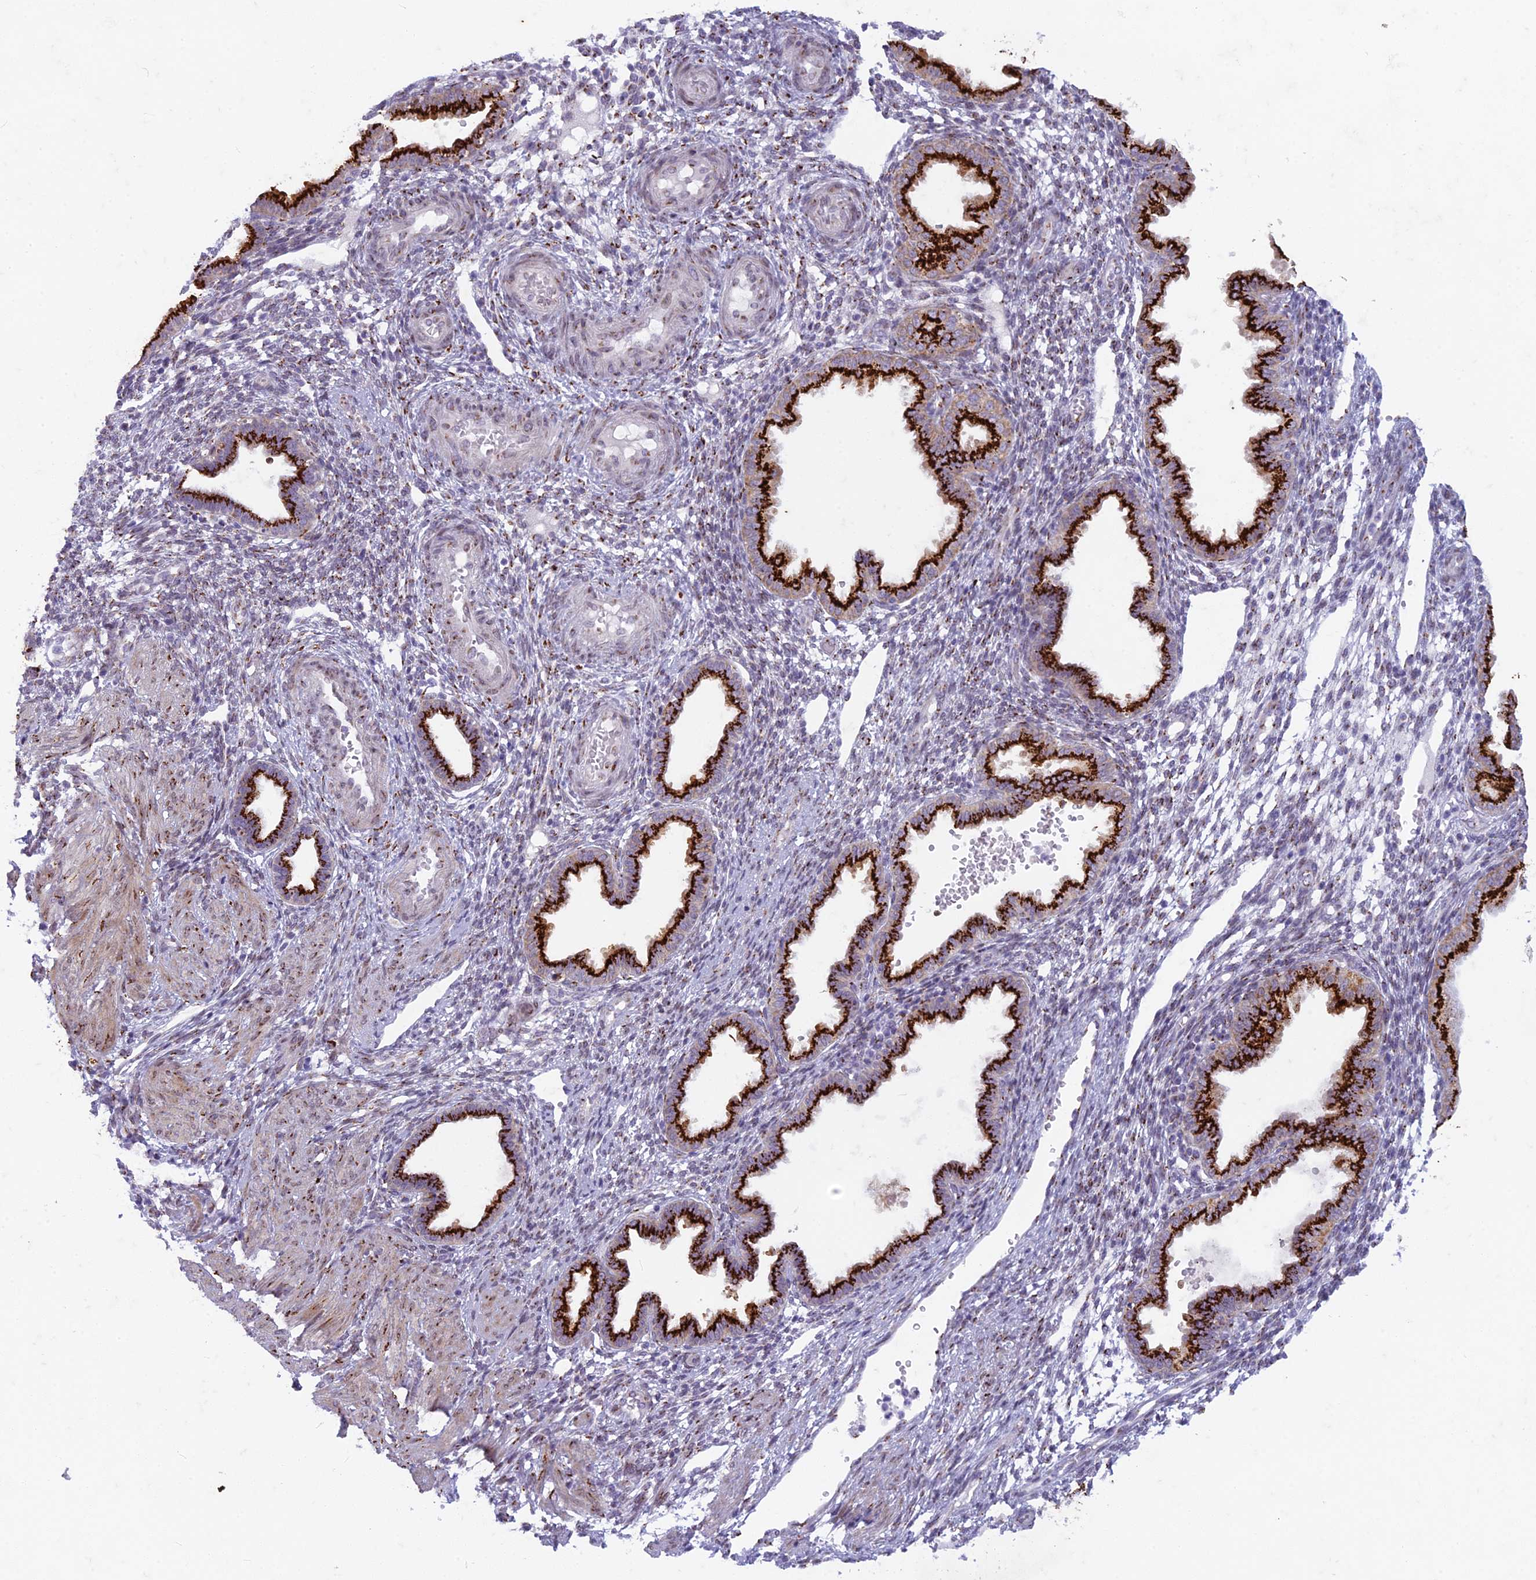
{"staining": {"intensity": "moderate", "quantity": "<25%", "location": "cytoplasmic/membranous"}, "tissue": "endometrium", "cell_type": "Cells in endometrial stroma", "image_type": "normal", "snomed": [{"axis": "morphology", "description": "Normal tissue, NOS"}, {"axis": "topography", "description": "Endometrium"}], "caption": "Protein expression analysis of benign endometrium exhibits moderate cytoplasmic/membranous positivity in approximately <25% of cells in endometrial stroma.", "gene": "FAM3C", "patient": {"sex": "female", "age": 33}}